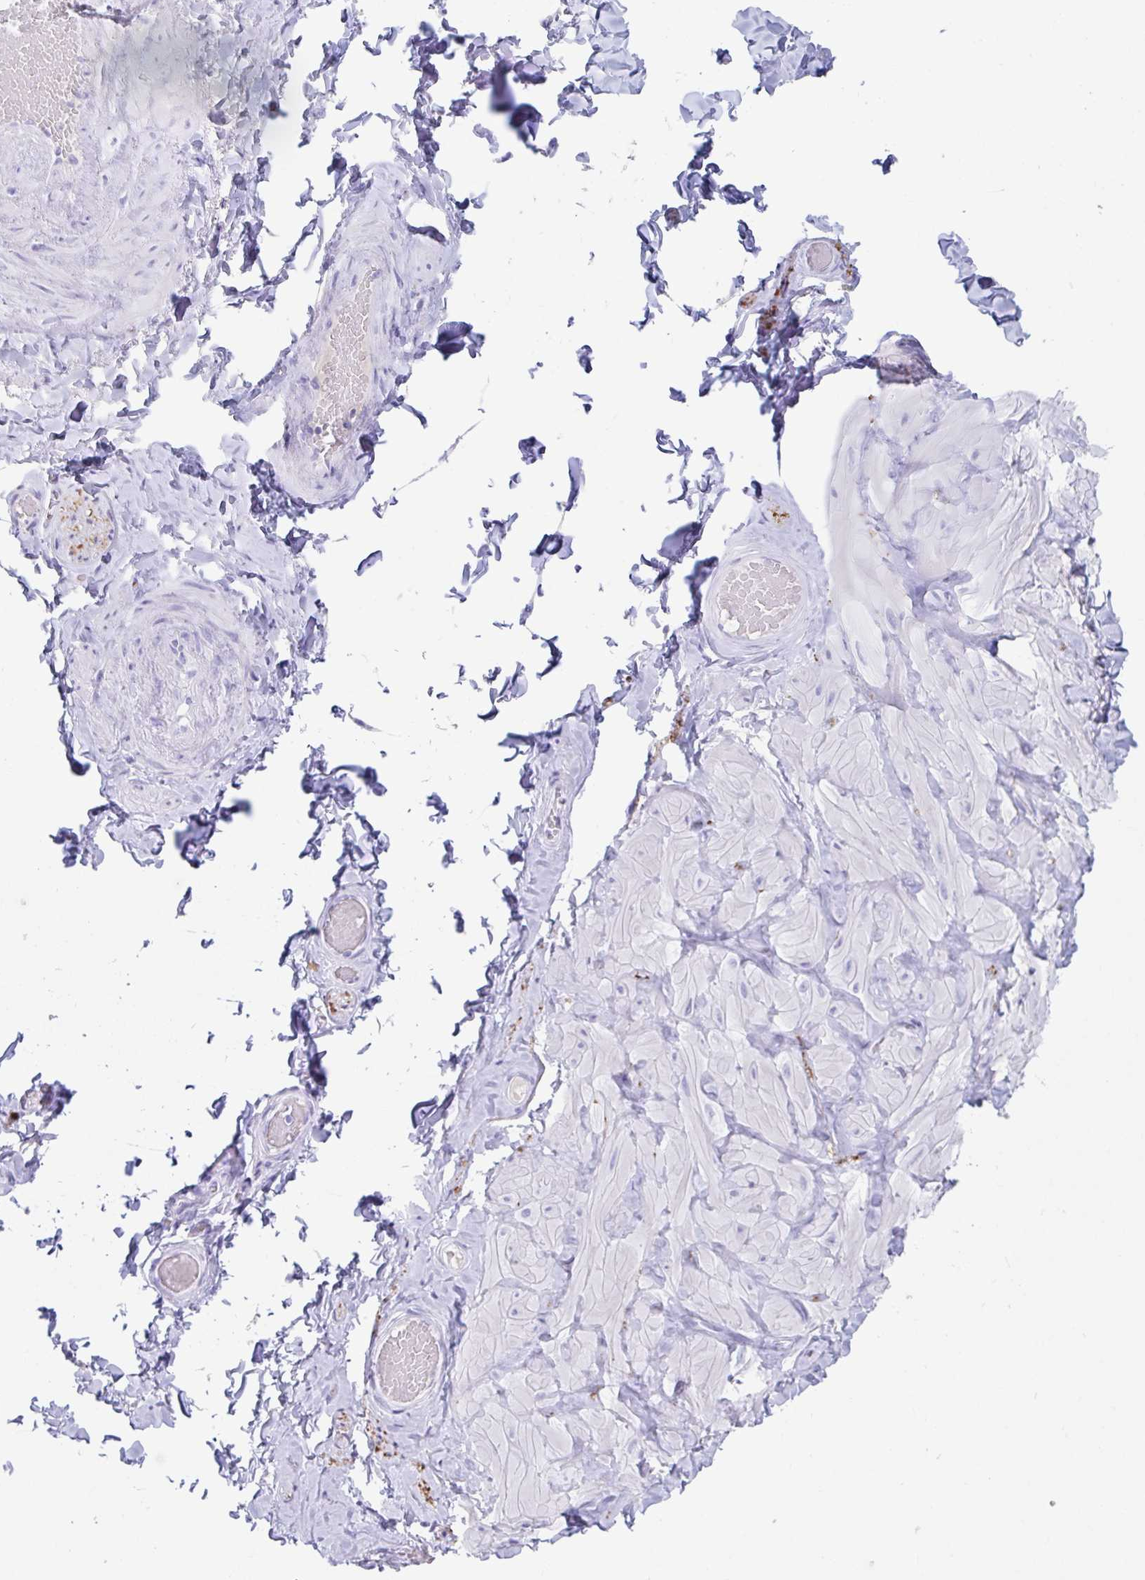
{"staining": {"intensity": "negative", "quantity": "none", "location": "none"}, "tissue": "soft tissue", "cell_type": "Fibroblasts", "image_type": "normal", "snomed": [{"axis": "morphology", "description": "Normal tissue, NOS"}, {"axis": "topography", "description": "Soft tissue"}, {"axis": "topography", "description": "Adipose tissue"}, {"axis": "topography", "description": "Vascular tissue"}, {"axis": "topography", "description": "Peripheral nerve tissue"}], "caption": "A high-resolution photomicrograph shows IHC staining of normal soft tissue, which shows no significant expression in fibroblasts.", "gene": "PLA2G1B", "patient": {"sex": "male", "age": 29}}